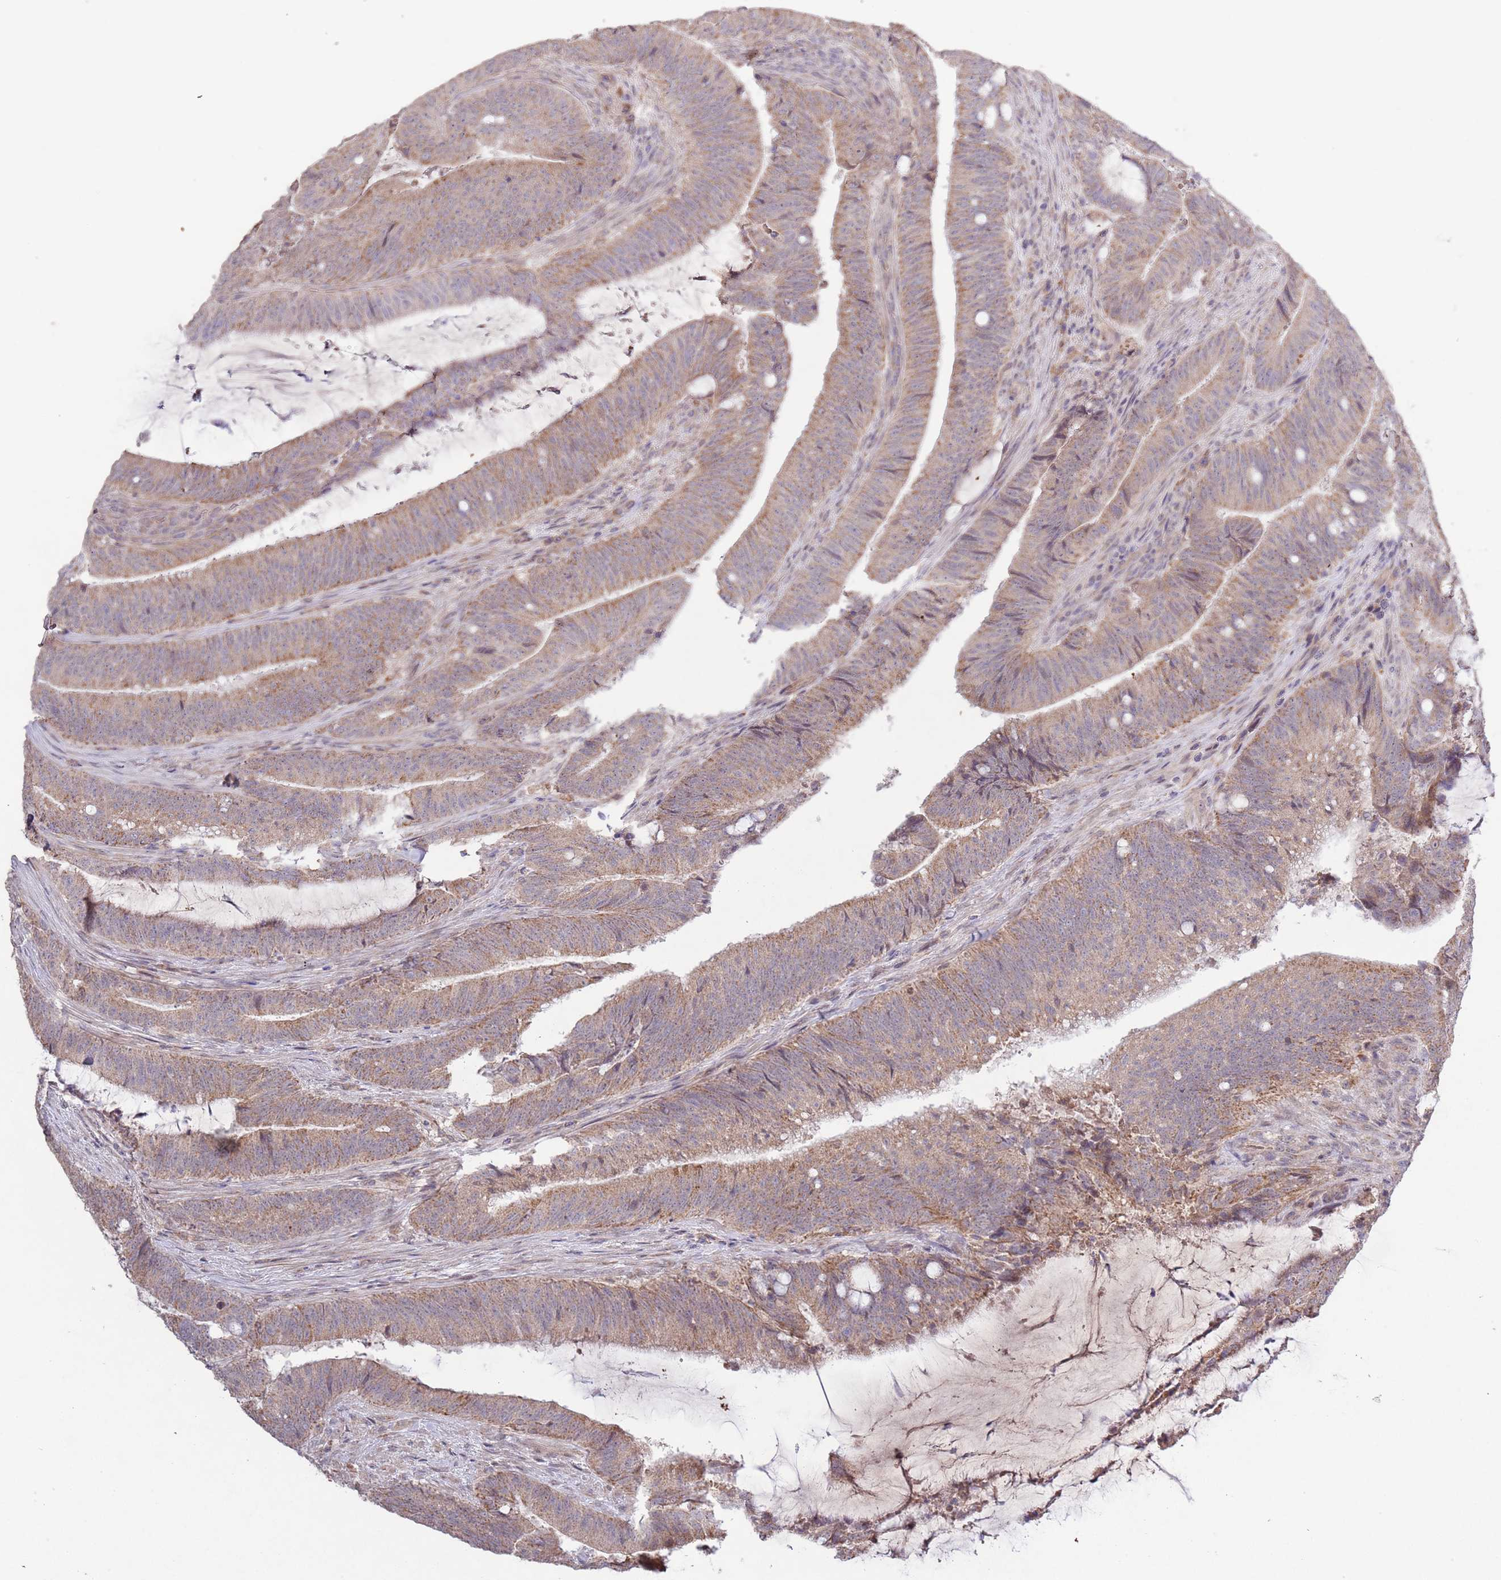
{"staining": {"intensity": "moderate", "quantity": ">75%", "location": "cytoplasmic/membranous"}, "tissue": "colorectal cancer", "cell_type": "Tumor cells", "image_type": "cancer", "snomed": [{"axis": "morphology", "description": "Adenocarcinoma, NOS"}, {"axis": "topography", "description": "Colon"}], "caption": "Tumor cells show medium levels of moderate cytoplasmic/membranous staining in approximately >75% of cells in adenocarcinoma (colorectal).", "gene": "IVD", "patient": {"sex": "female", "age": 43}}